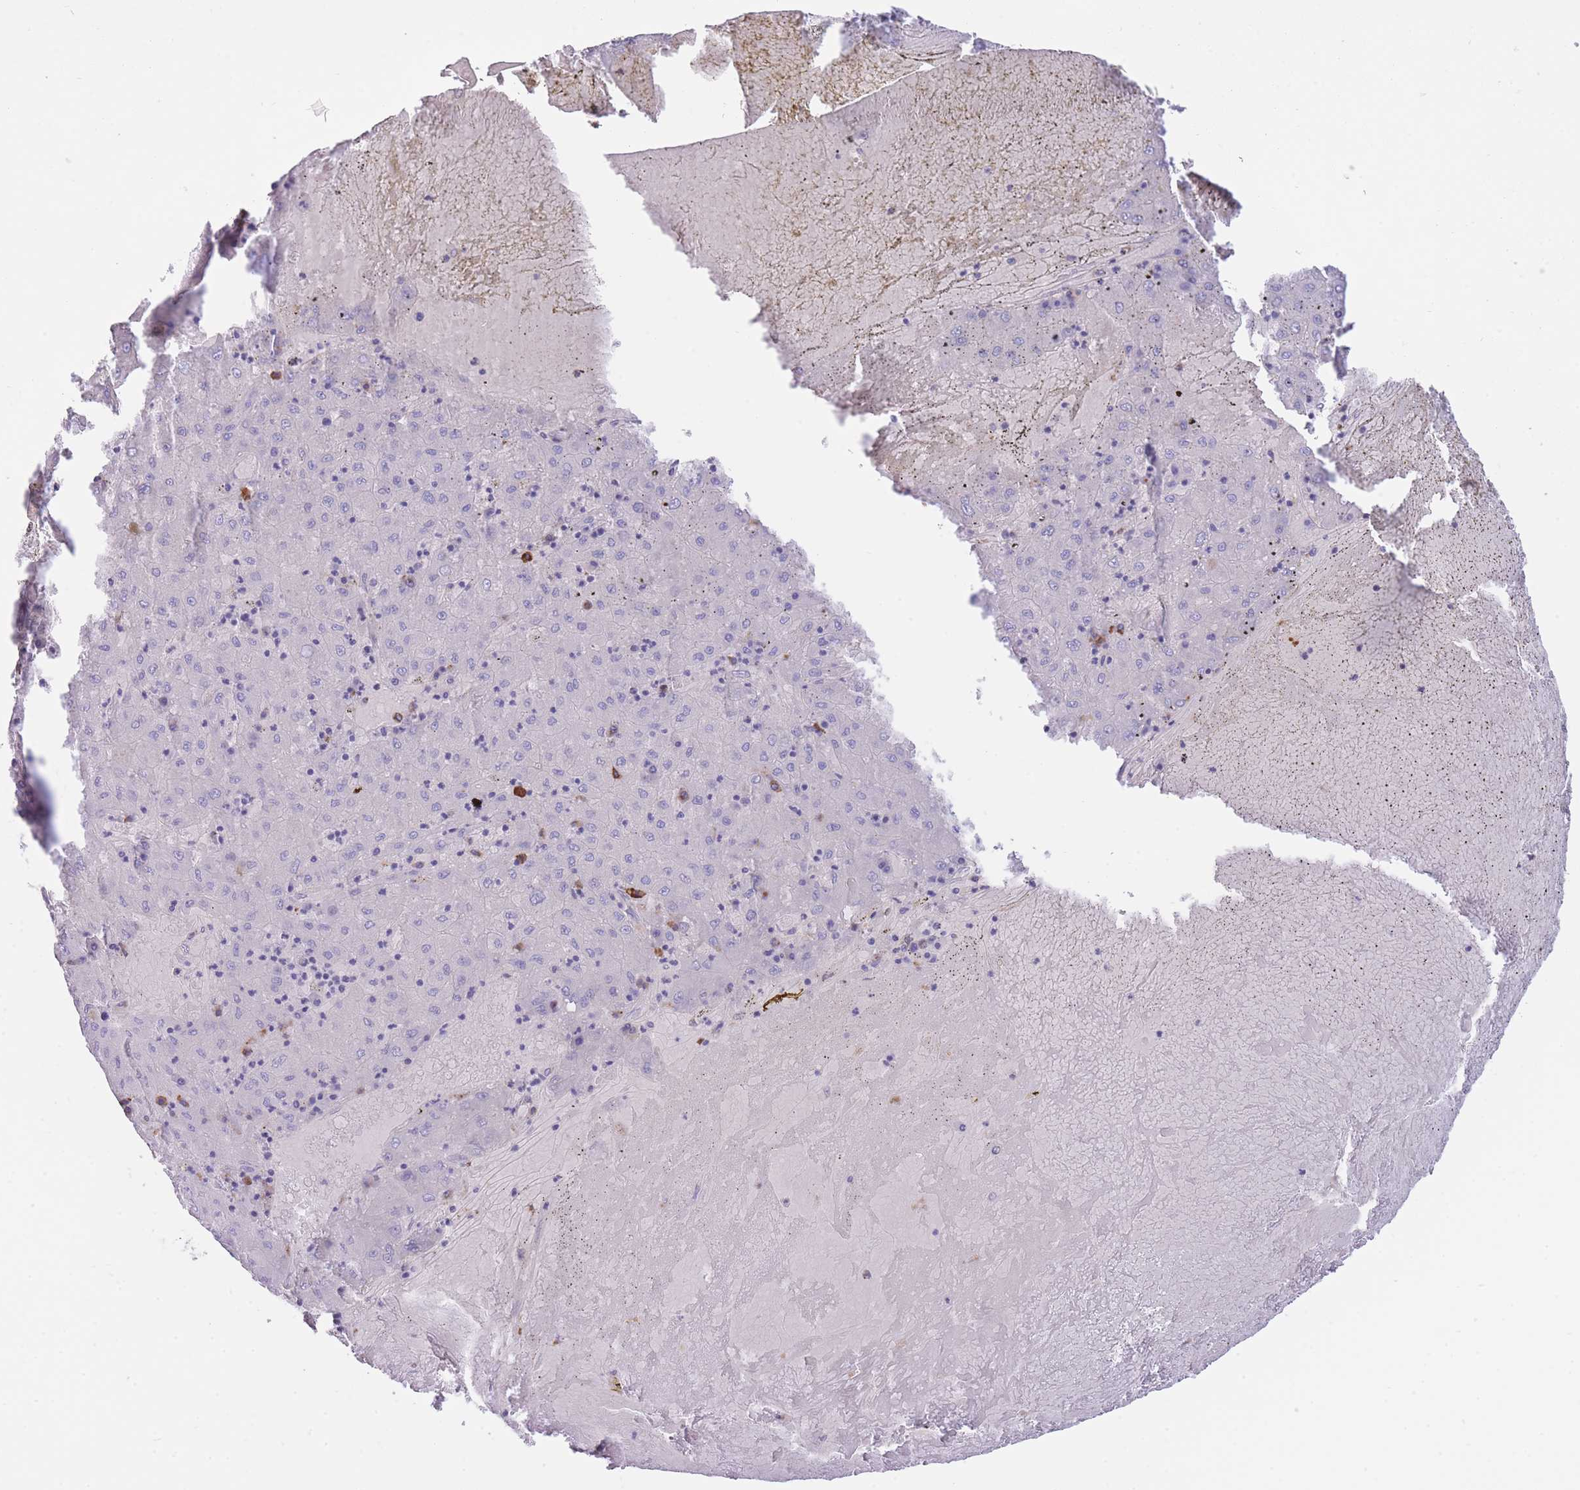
{"staining": {"intensity": "negative", "quantity": "none", "location": "none"}, "tissue": "liver cancer", "cell_type": "Tumor cells", "image_type": "cancer", "snomed": [{"axis": "morphology", "description": "Carcinoma, Hepatocellular, NOS"}, {"axis": "topography", "description": "Liver"}], "caption": "IHC of human liver cancer demonstrates no expression in tumor cells.", "gene": "PLBD1", "patient": {"sex": "male", "age": 72}}